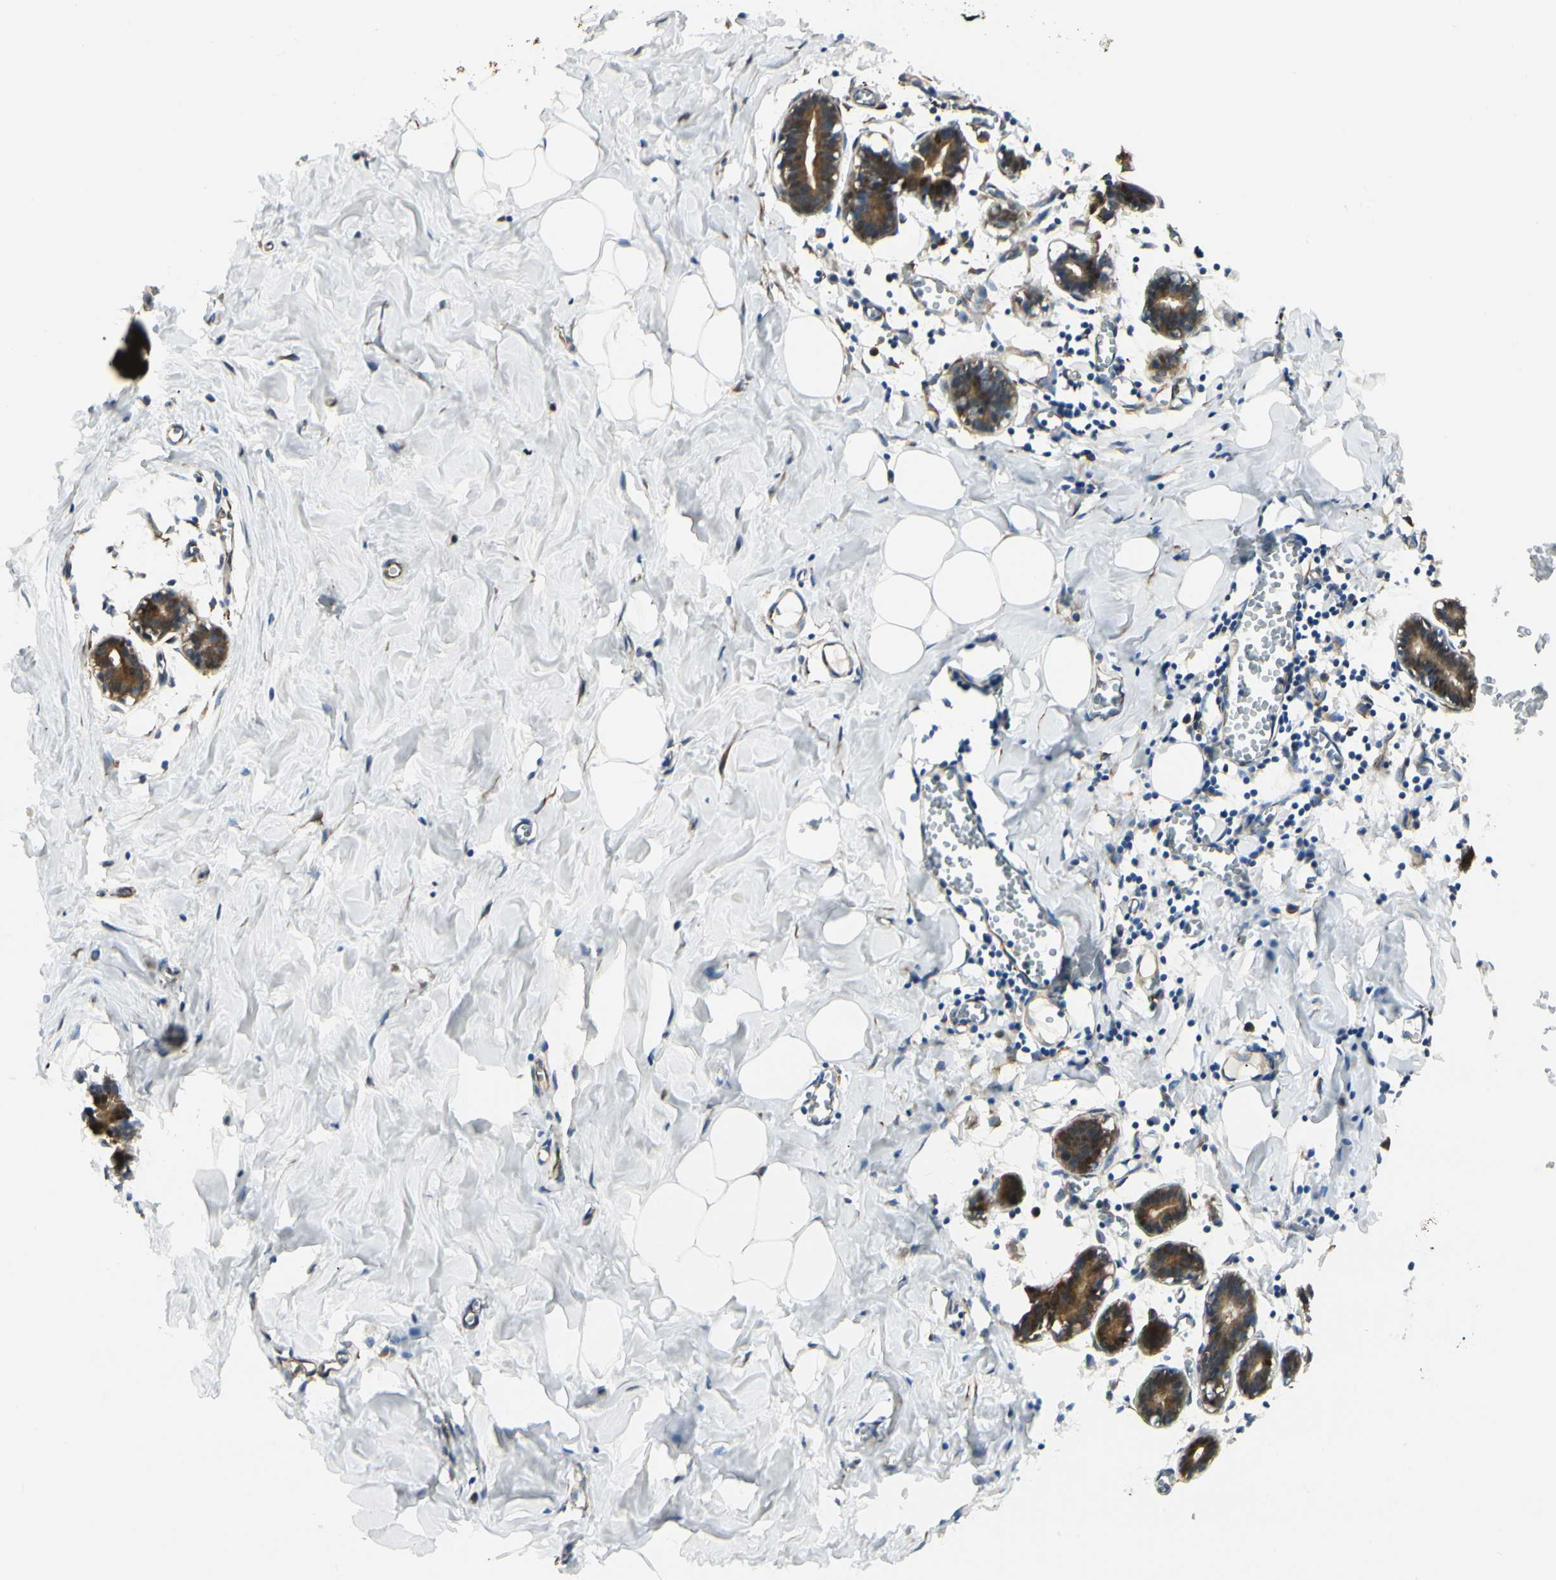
{"staining": {"intensity": "negative", "quantity": "none", "location": "none"}, "tissue": "breast", "cell_type": "Adipocytes", "image_type": "normal", "snomed": [{"axis": "morphology", "description": "Normal tissue, NOS"}, {"axis": "topography", "description": "Breast"}], "caption": "Immunohistochemical staining of normal human breast reveals no significant staining in adipocytes.", "gene": "FTH1", "patient": {"sex": "female", "age": 27}}